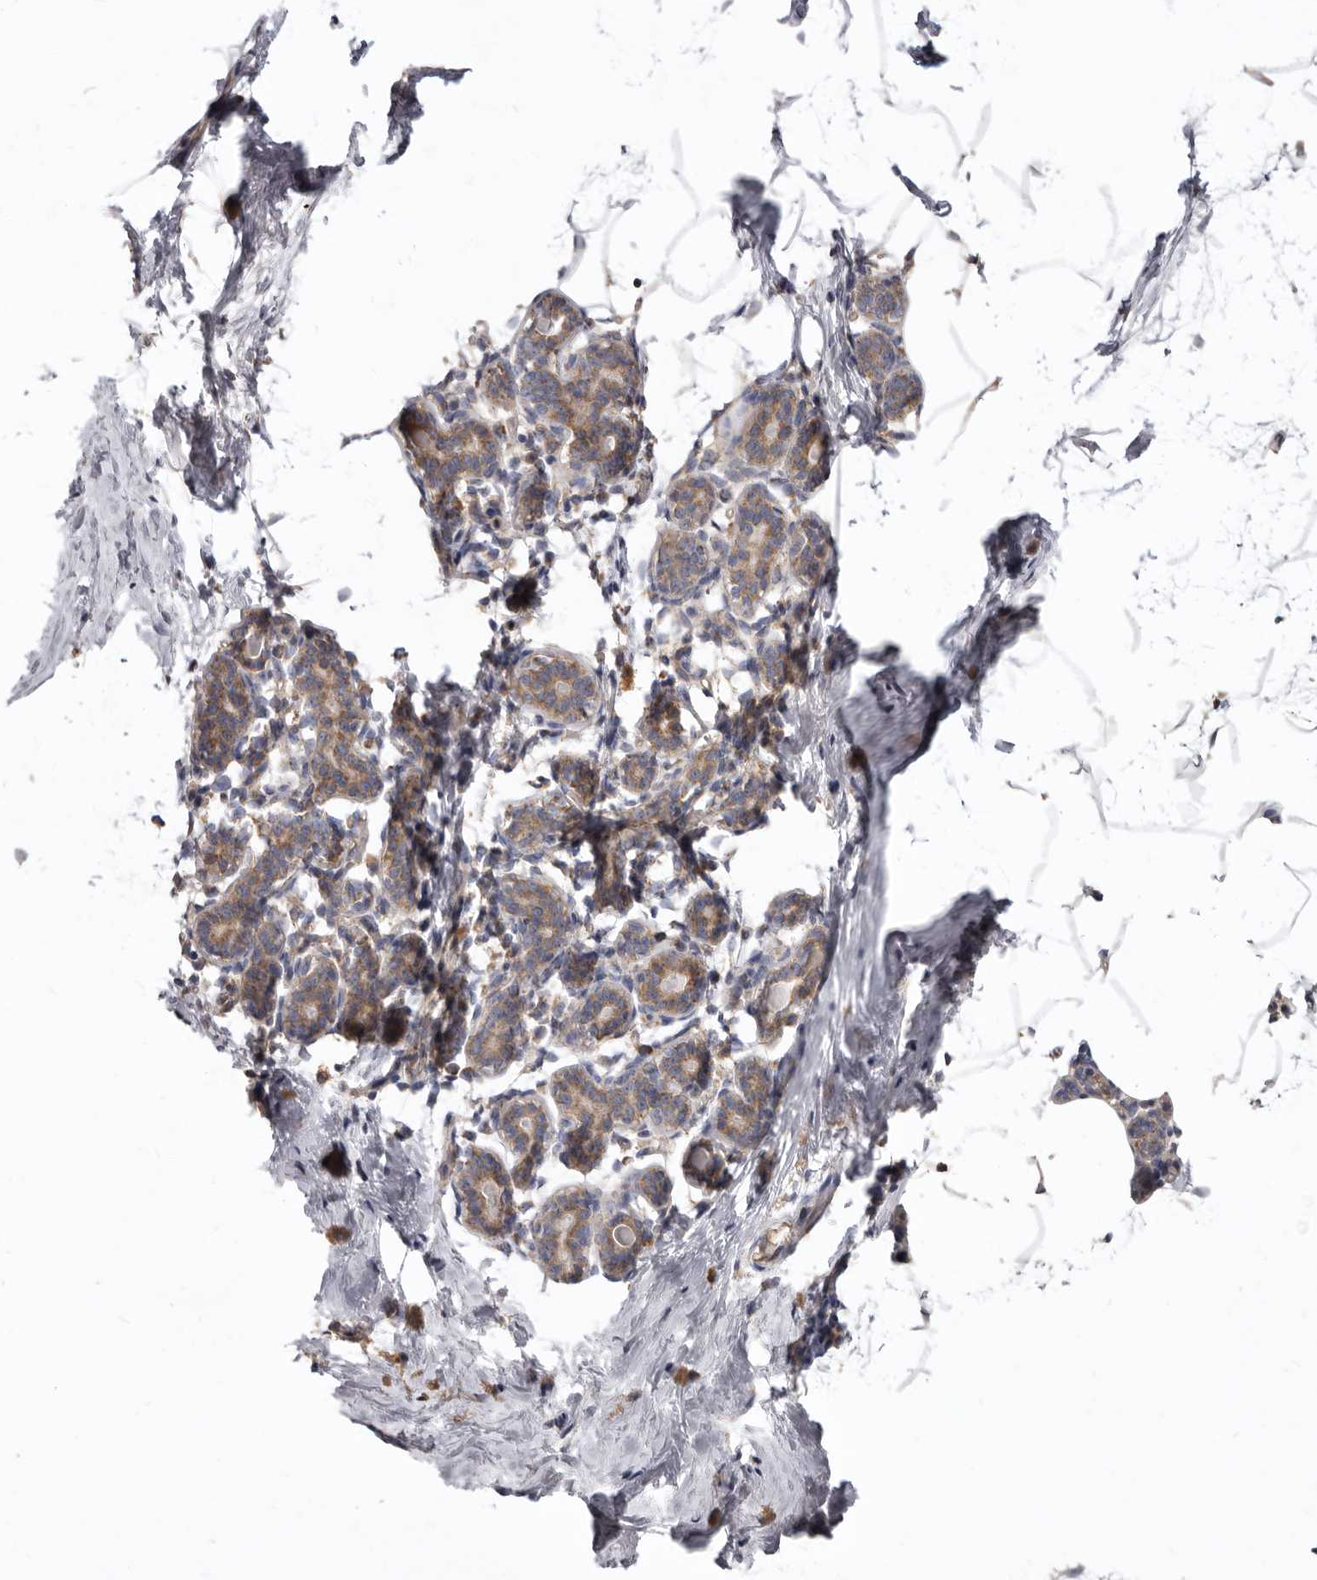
{"staining": {"intensity": "negative", "quantity": "none", "location": "none"}, "tissue": "breast", "cell_type": "Adipocytes", "image_type": "normal", "snomed": [{"axis": "morphology", "description": "Normal tissue, NOS"}, {"axis": "morphology", "description": "Lobular carcinoma"}, {"axis": "topography", "description": "Breast"}], "caption": "Adipocytes show no significant positivity in unremarkable breast. (Stains: DAB immunohistochemistry with hematoxylin counter stain, Microscopy: brightfield microscopy at high magnification).", "gene": "FMO2", "patient": {"sex": "female", "age": 62}}